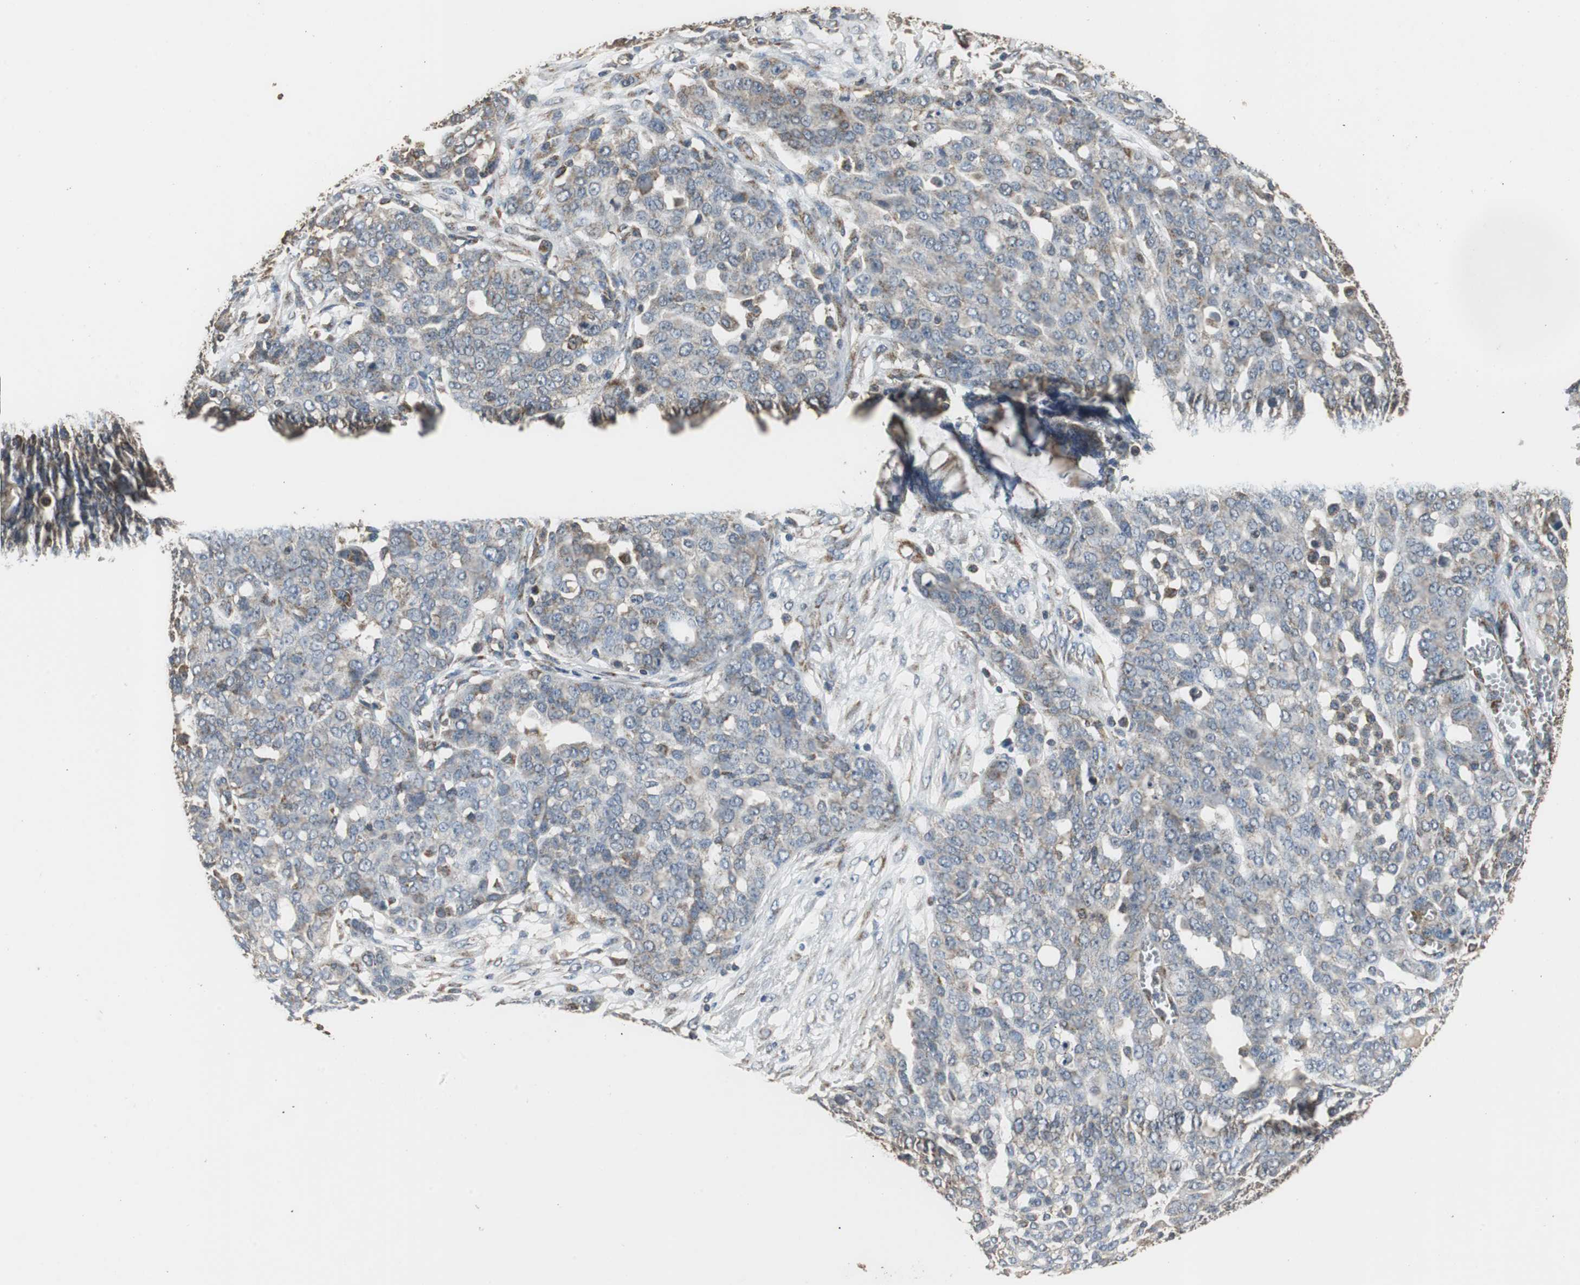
{"staining": {"intensity": "weak", "quantity": "<25%", "location": "cytoplasmic/membranous"}, "tissue": "ovarian cancer", "cell_type": "Tumor cells", "image_type": "cancer", "snomed": [{"axis": "morphology", "description": "Cystadenocarcinoma, serous, NOS"}, {"axis": "topography", "description": "Soft tissue"}, {"axis": "topography", "description": "Ovary"}], "caption": "This is an IHC image of human serous cystadenocarcinoma (ovarian). There is no expression in tumor cells.", "gene": "NNT", "patient": {"sex": "female", "age": 57}}